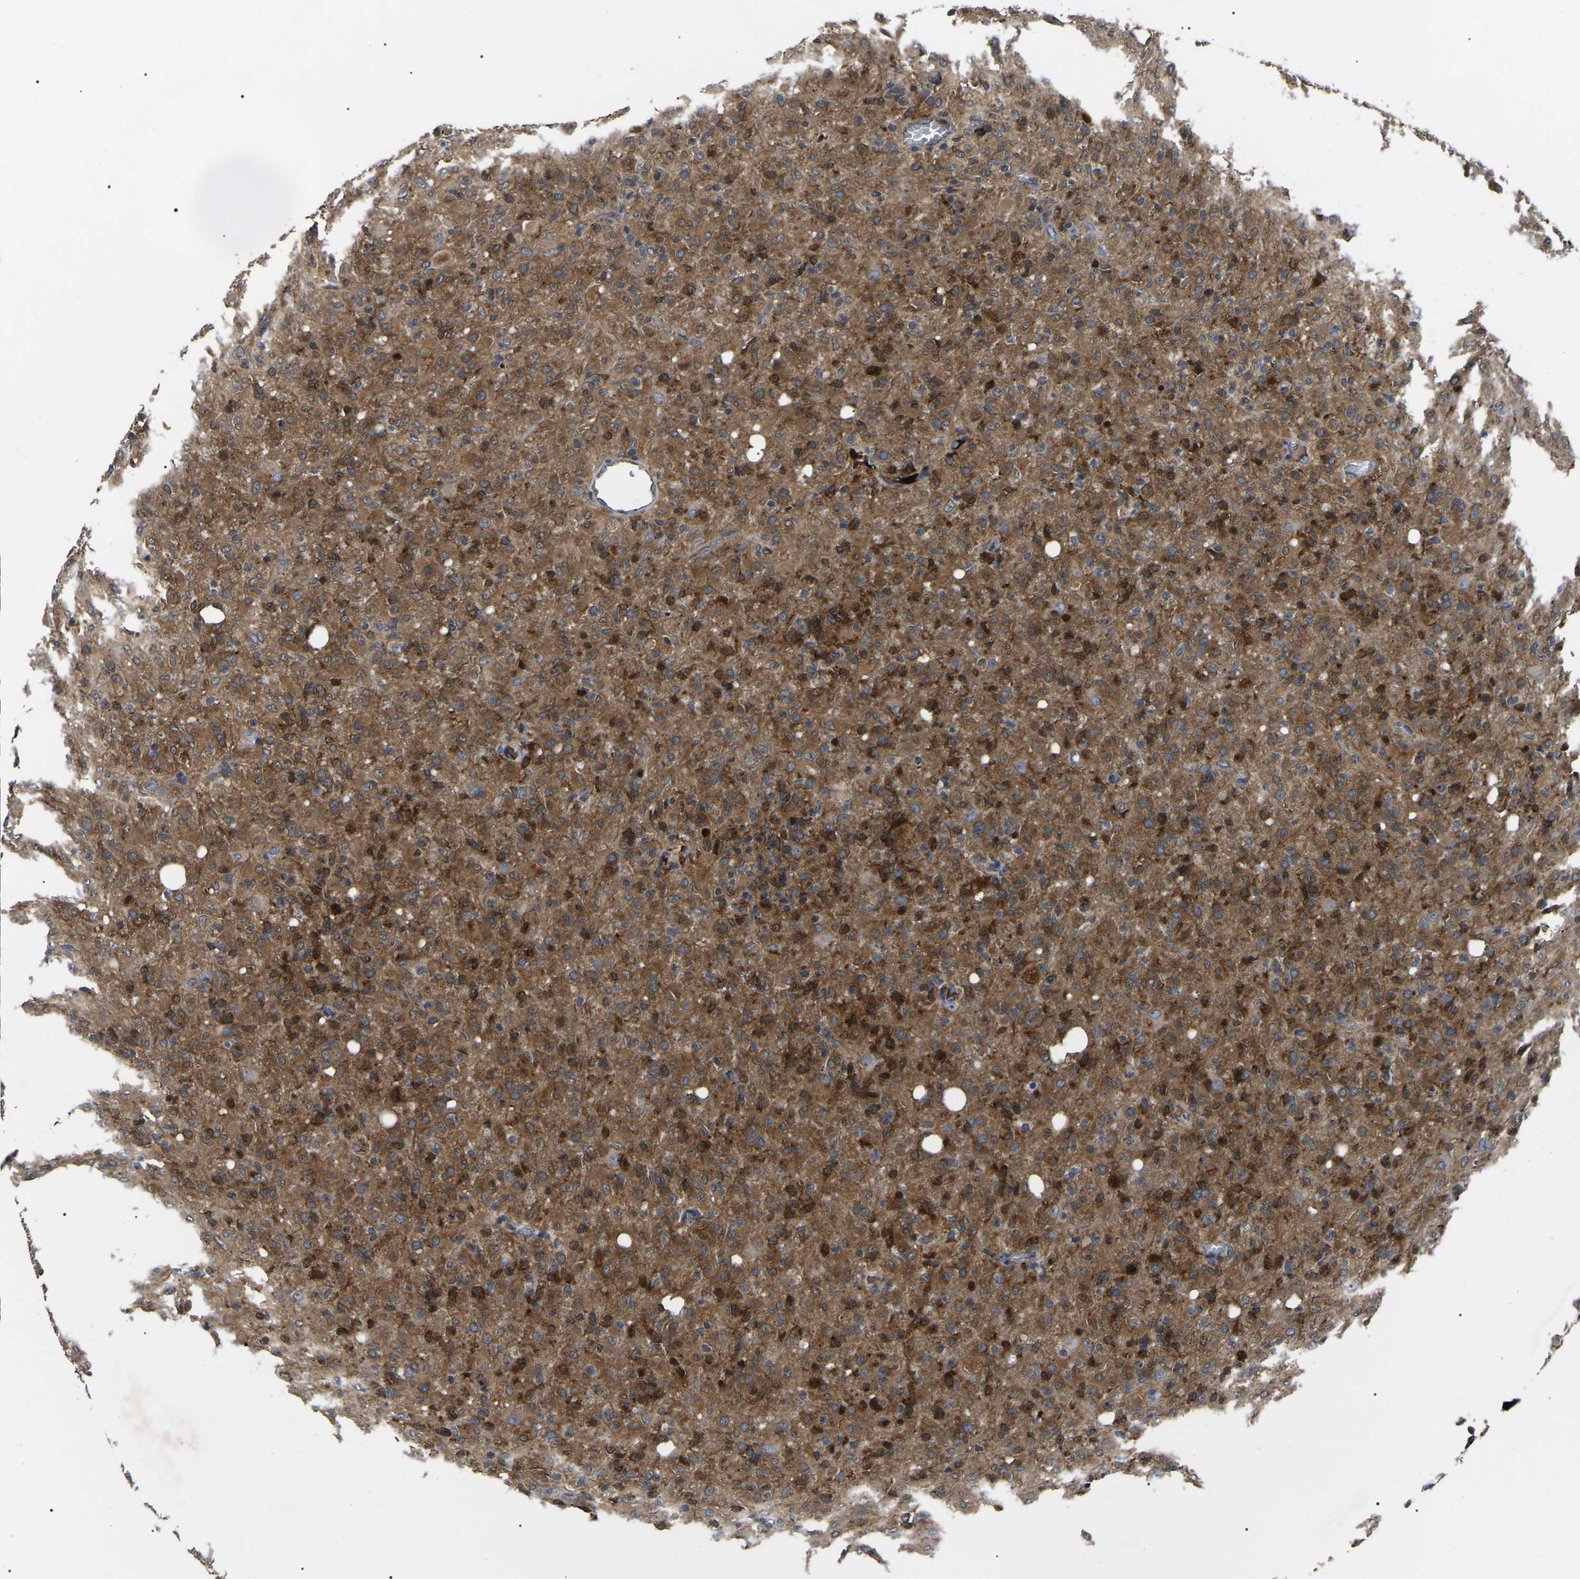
{"staining": {"intensity": "strong", "quantity": ">75%", "location": "cytoplasmic/membranous"}, "tissue": "glioma", "cell_type": "Tumor cells", "image_type": "cancer", "snomed": [{"axis": "morphology", "description": "Glioma, malignant, High grade"}, {"axis": "topography", "description": "Brain"}], "caption": "The photomicrograph demonstrates immunohistochemical staining of glioma. There is strong cytoplasmic/membranous positivity is identified in approximately >75% of tumor cells.", "gene": "PPM1E", "patient": {"sex": "female", "age": 57}}